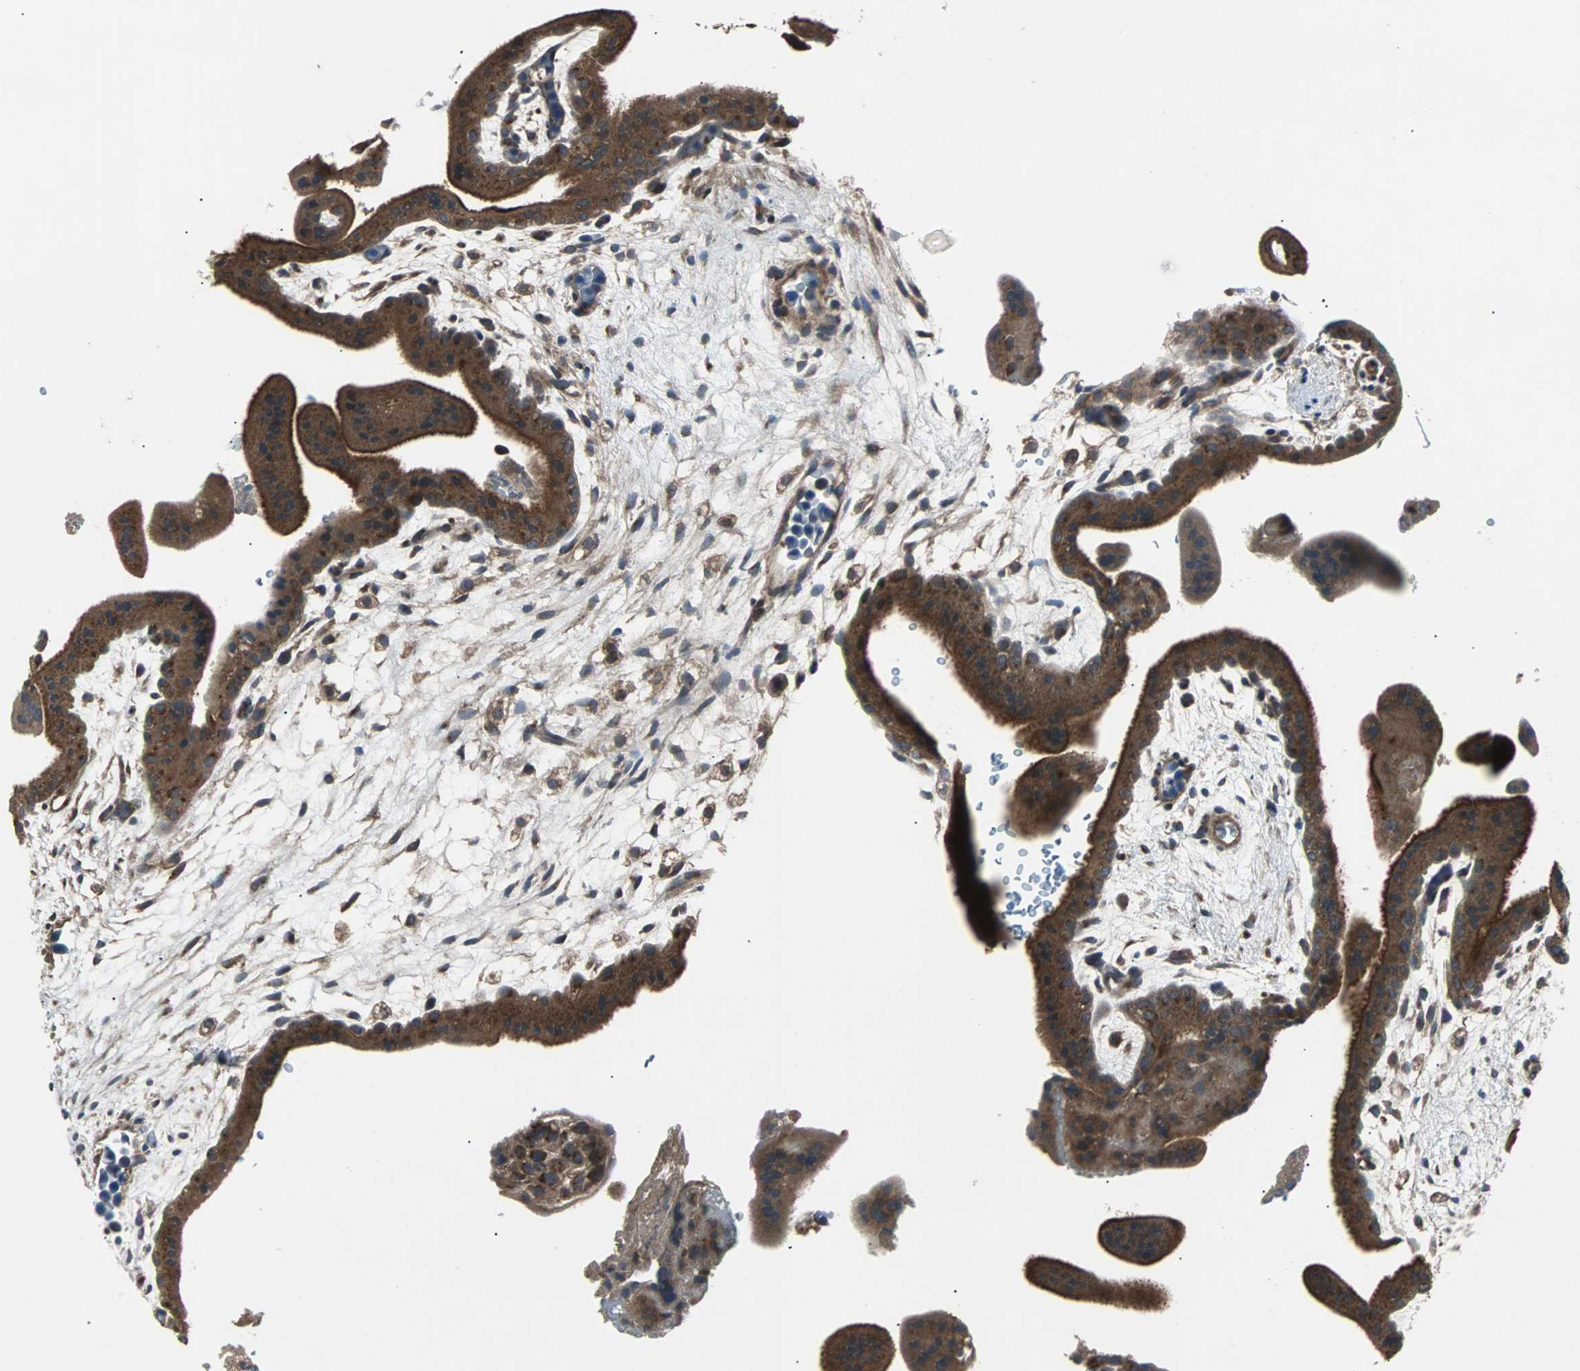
{"staining": {"intensity": "strong", "quantity": ">75%", "location": "cytoplasmic/membranous"}, "tissue": "placenta", "cell_type": "Trophoblastic cells", "image_type": "normal", "snomed": [{"axis": "morphology", "description": "Normal tissue, NOS"}, {"axis": "topography", "description": "Placenta"}], "caption": "Brown immunohistochemical staining in benign placenta reveals strong cytoplasmic/membranous positivity in about >75% of trophoblastic cells.", "gene": "ARF1", "patient": {"sex": "female", "age": 35}}